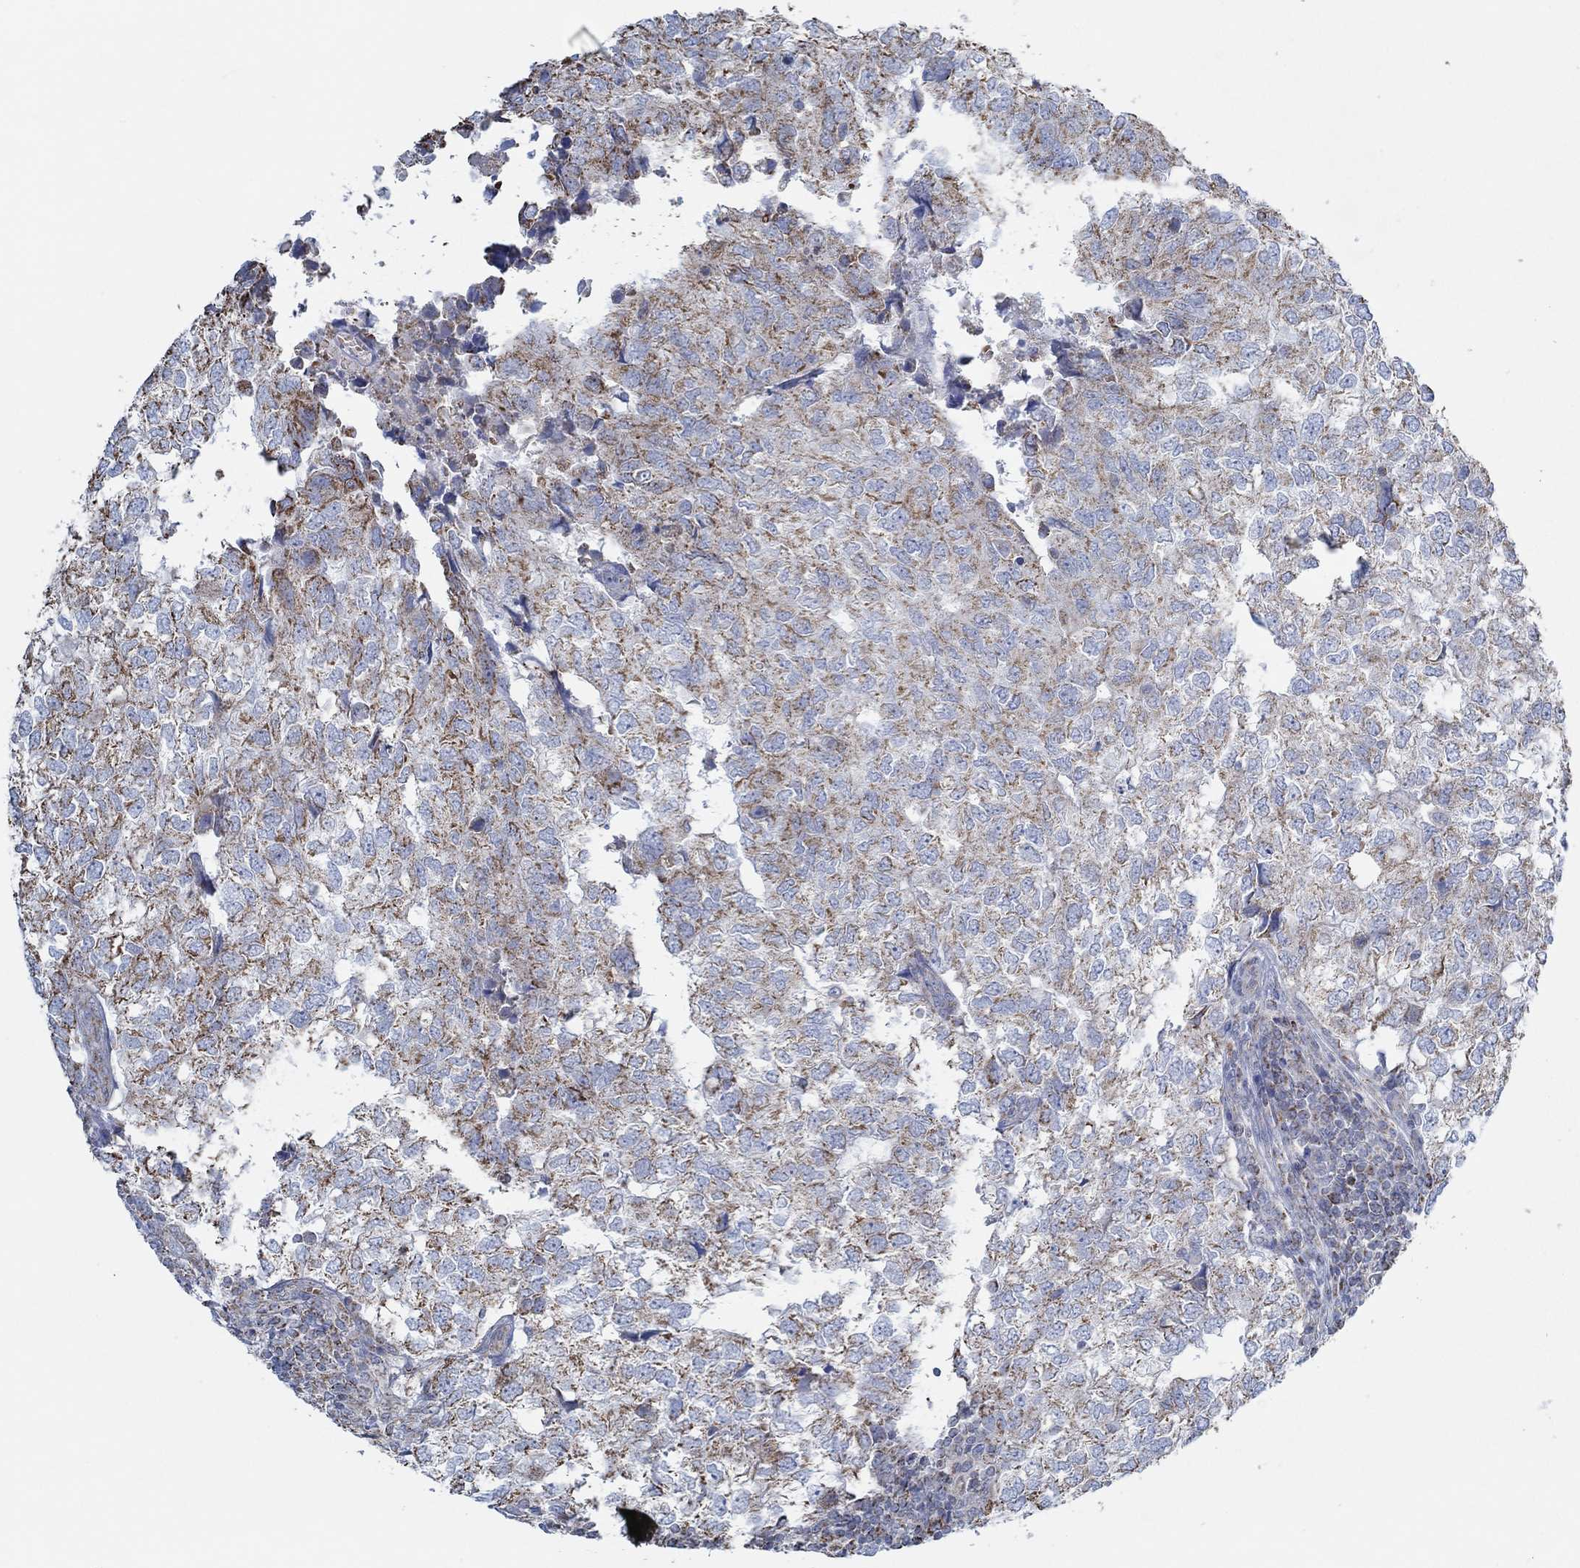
{"staining": {"intensity": "strong", "quantity": "25%-75%", "location": "cytoplasmic/membranous"}, "tissue": "breast cancer", "cell_type": "Tumor cells", "image_type": "cancer", "snomed": [{"axis": "morphology", "description": "Duct carcinoma"}, {"axis": "topography", "description": "Breast"}], "caption": "Protein staining of breast cancer tissue exhibits strong cytoplasmic/membranous staining in about 25%-75% of tumor cells.", "gene": "GLOD5", "patient": {"sex": "female", "age": 30}}